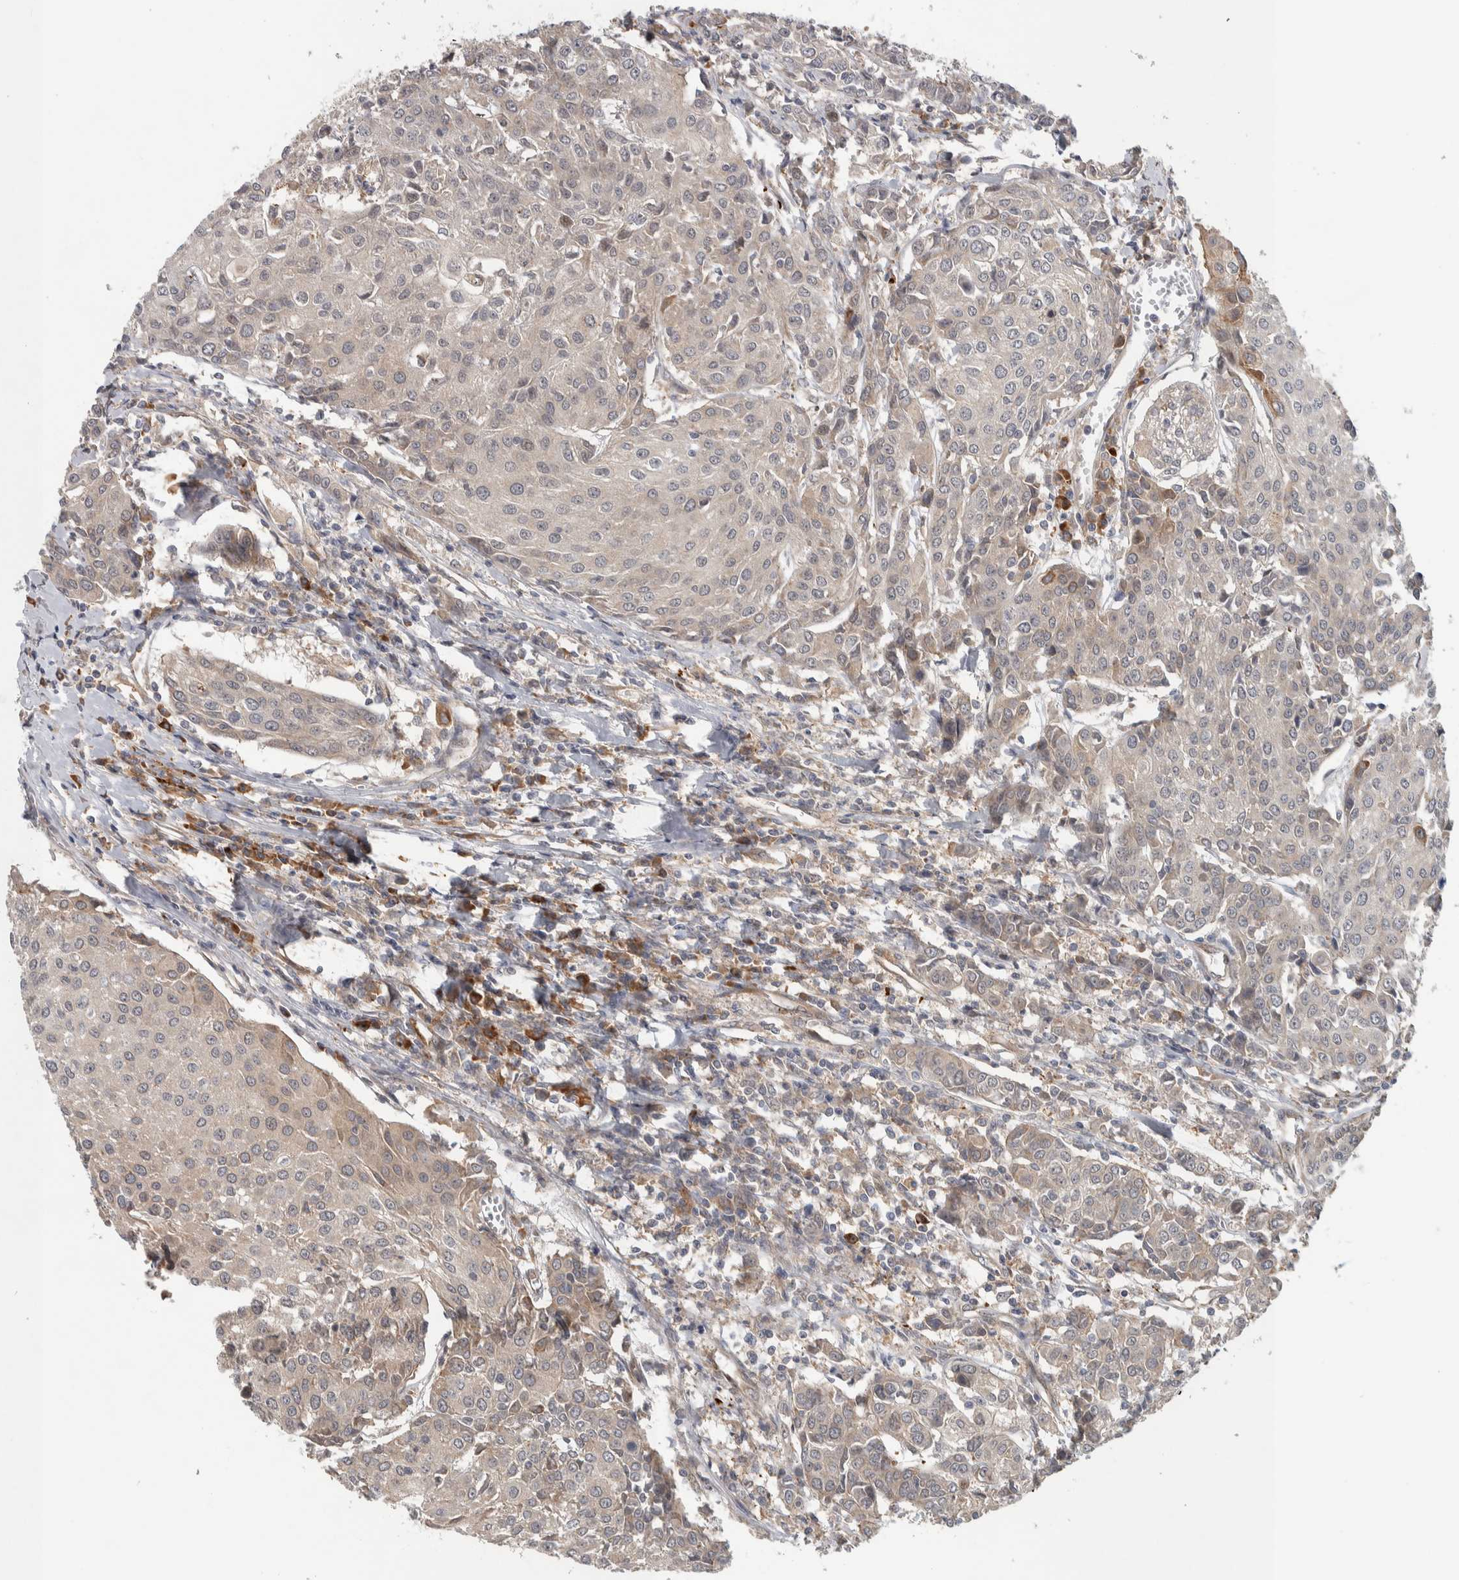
{"staining": {"intensity": "negative", "quantity": "none", "location": "none"}, "tissue": "urothelial cancer", "cell_type": "Tumor cells", "image_type": "cancer", "snomed": [{"axis": "morphology", "description": "Urothelial carcinoma, High grade"}, {"axis": "topography", "description": "Urinary bladder"}], "caption": "Tumor cells show no significant positivity in urothelial cancer.", "gene": "TBC1D31", "patient": {"sex": "female", "age": 85}}